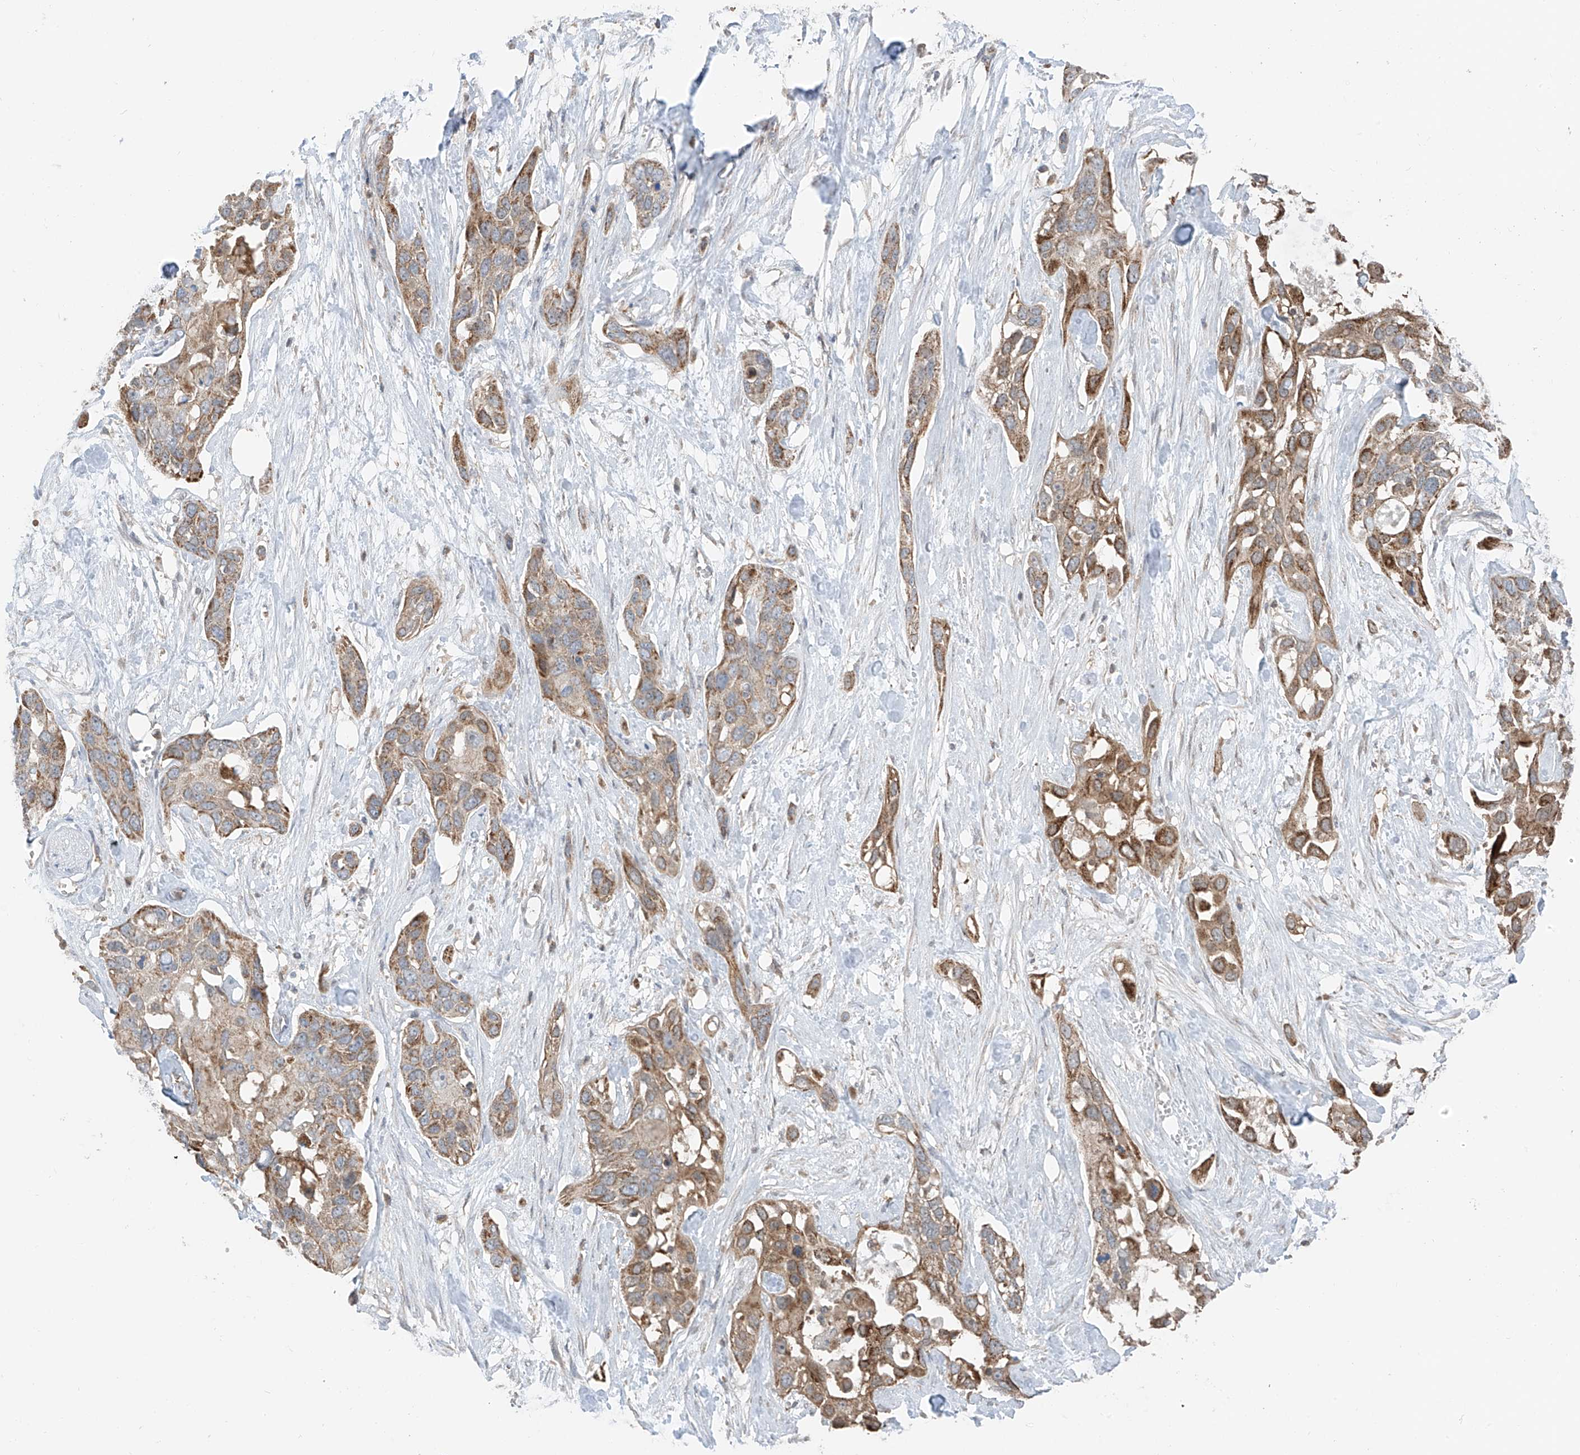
{"staining": {"intensity": "moderate", "quantity": ">75%", "location": "cytoplasmic/membranous"}, "tissue": "pancreatic cancer", "cell_type": "Tumor cells", "image_type": "cancer", "snomed": [{"axis": "morphology", "description": "Adenocarcinoma, NOS"}, {"axis": "topography", "description": "Pancreas"}], "caption": "Pancreatic adenocarcinoma stained with a brown dye displays moderate cytoplasmic/membranous positive positivity in about >75% of tumor cells.", "gene": "ETHE1", "patient": {"sex": "female", "age": 60}}